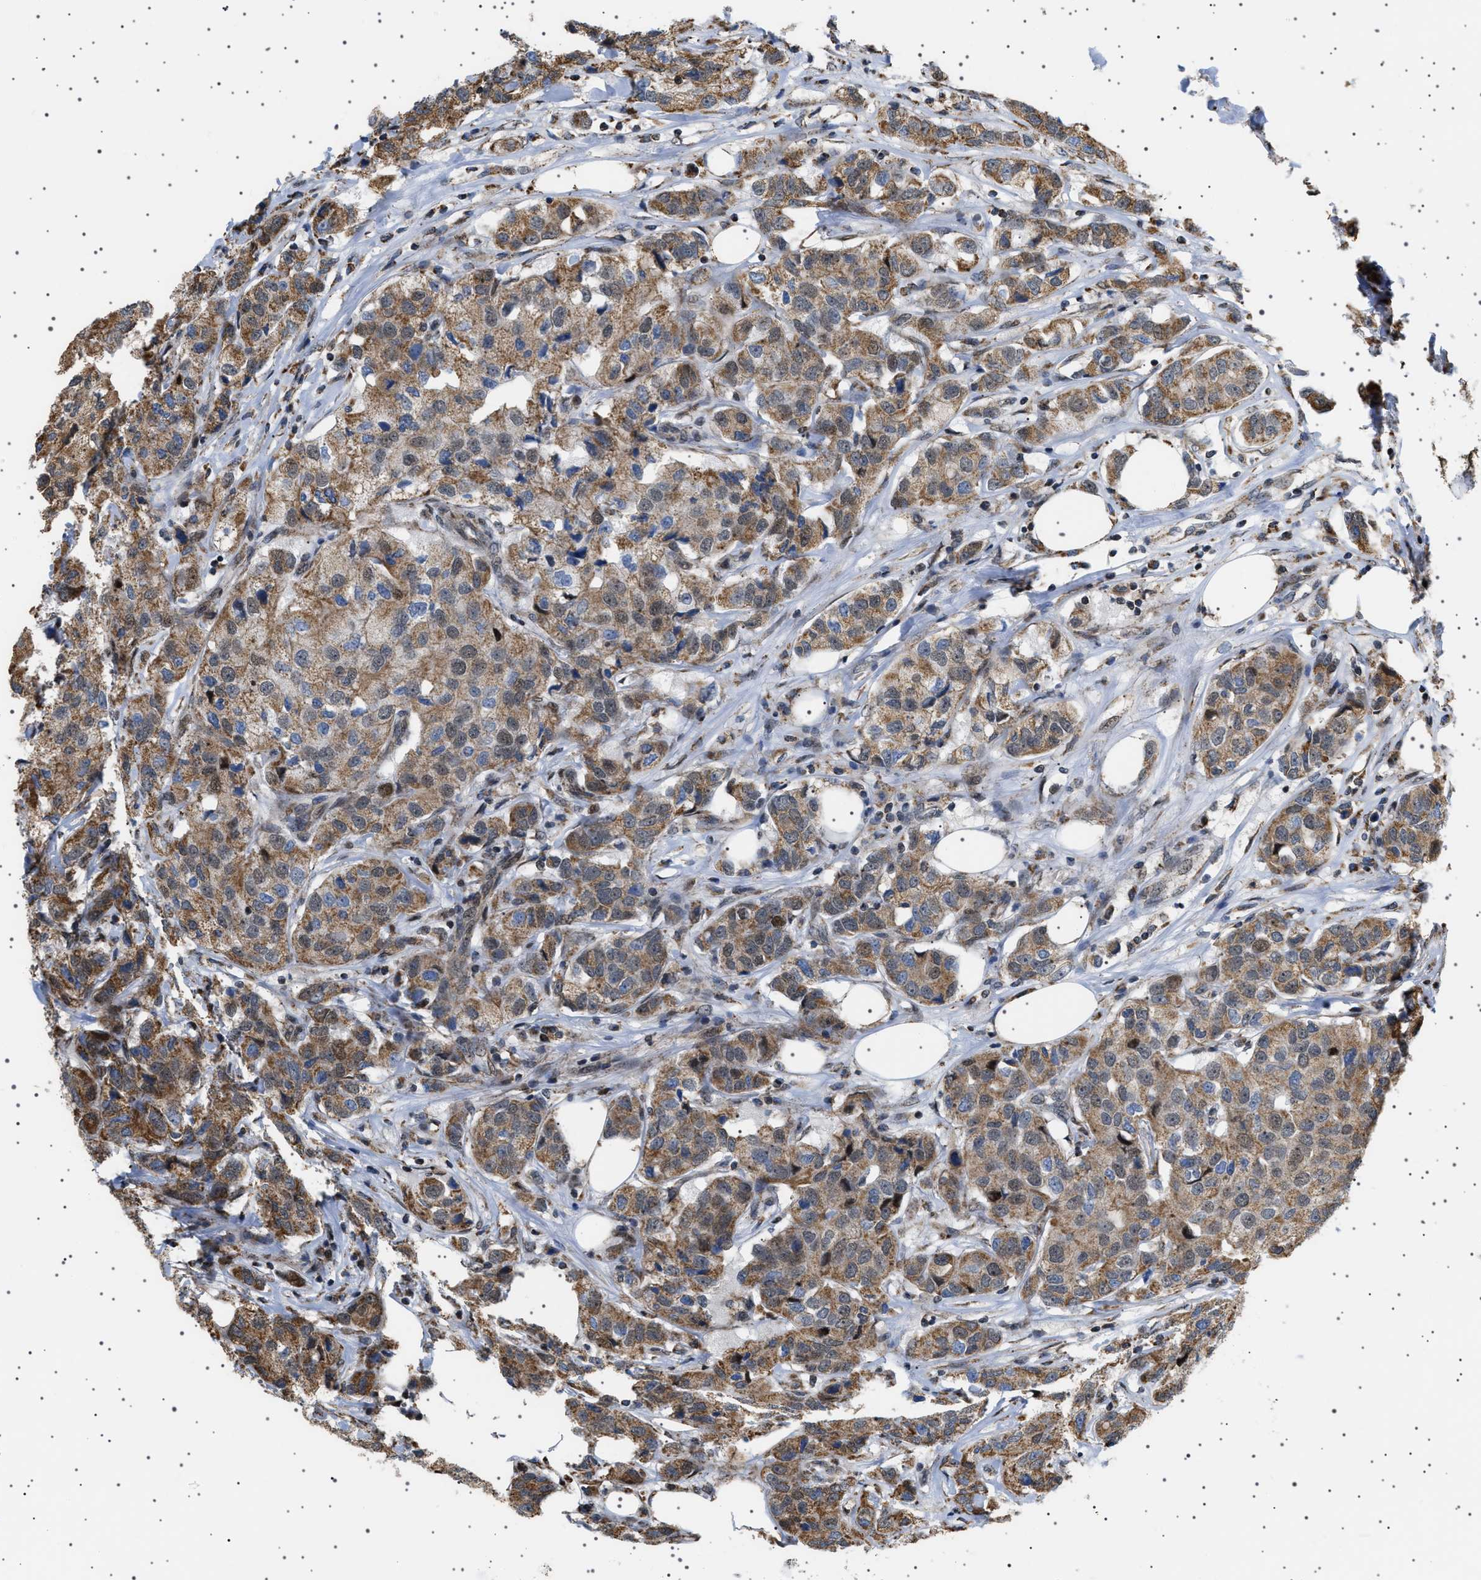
{"staining": {"intensity": "moderate", "quantity": ">75%", "location": "cytoplasmic/membranous"}, "tissue": "breast cancer", "cell_type": "Tumor cells", "image_type": "cancer", "snomed": [{"axis": "morphology", "description": "Duct carcinoma"}, {"axis": "topography", "description": "Breast"}], "caption": "Immunohistochemical staining of breast infiltrating ductal carcinoma exhibits medium levels of moderate cytoplasmic/membranous staining in approximately >75% of tumor cells.", "gene": "MELK", "patient": {"sex": "female", "age": 80}}